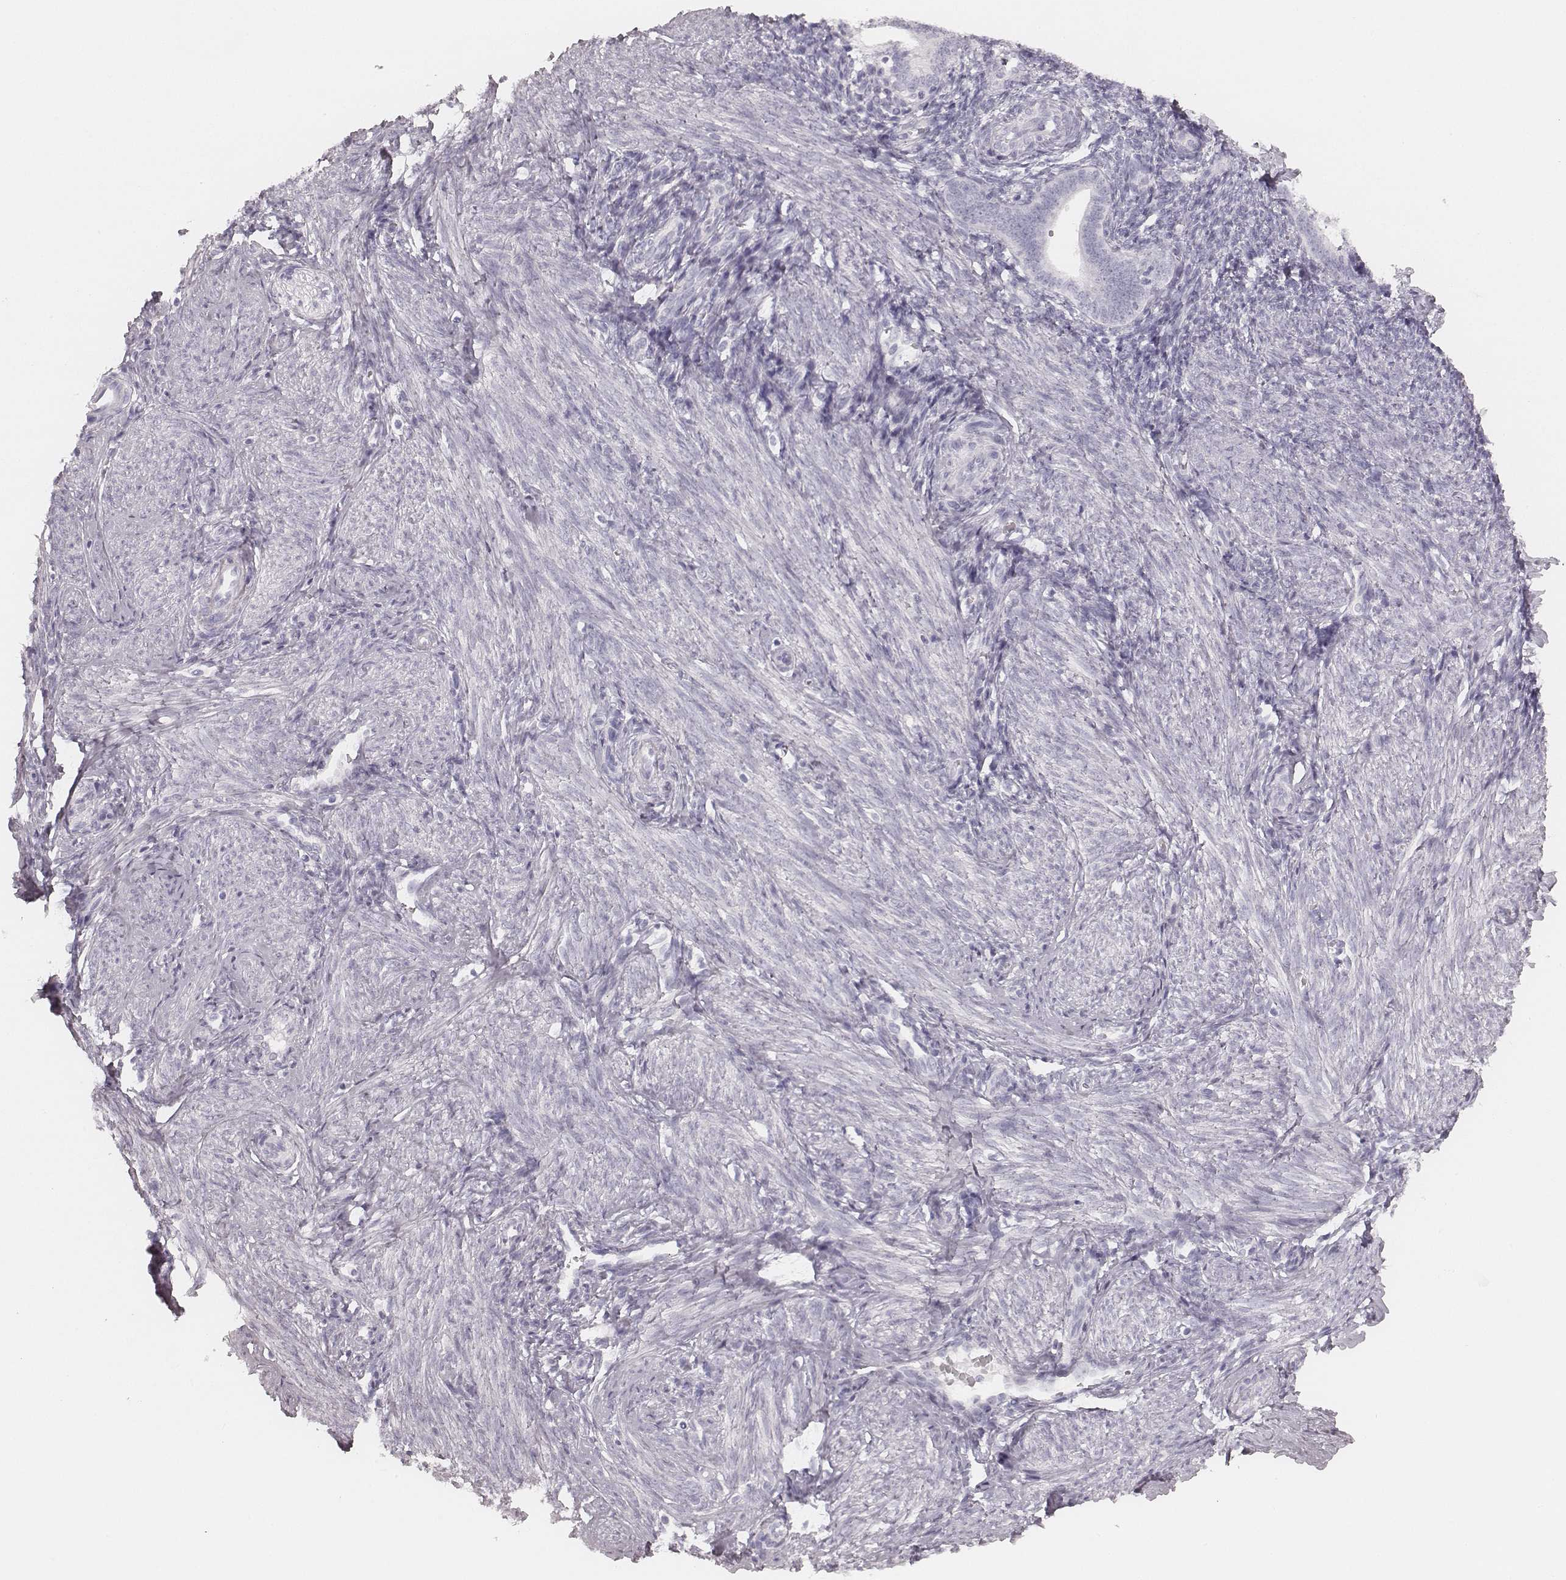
{"staining": {"intensity": "negative", "quantity": "none", "location": "none"}, "tissue": "endometrium", "cell_type": "Cells in endometrial stroma", "image_type": "normal", "snomed": [{"axis": "morphology", "description": "Normal tissue, NOS"}, {"axis": "topography", "description": "Endometrium"}], "caption": "Cells in endometrial stroma are negative for protein expression in benign human endometrium. (Brightfield microscopy of DAB immunohistochemistry (IHC) at high magnification).", "gene": "KRT72", "patient": {"sex": "female", "age": 40}}